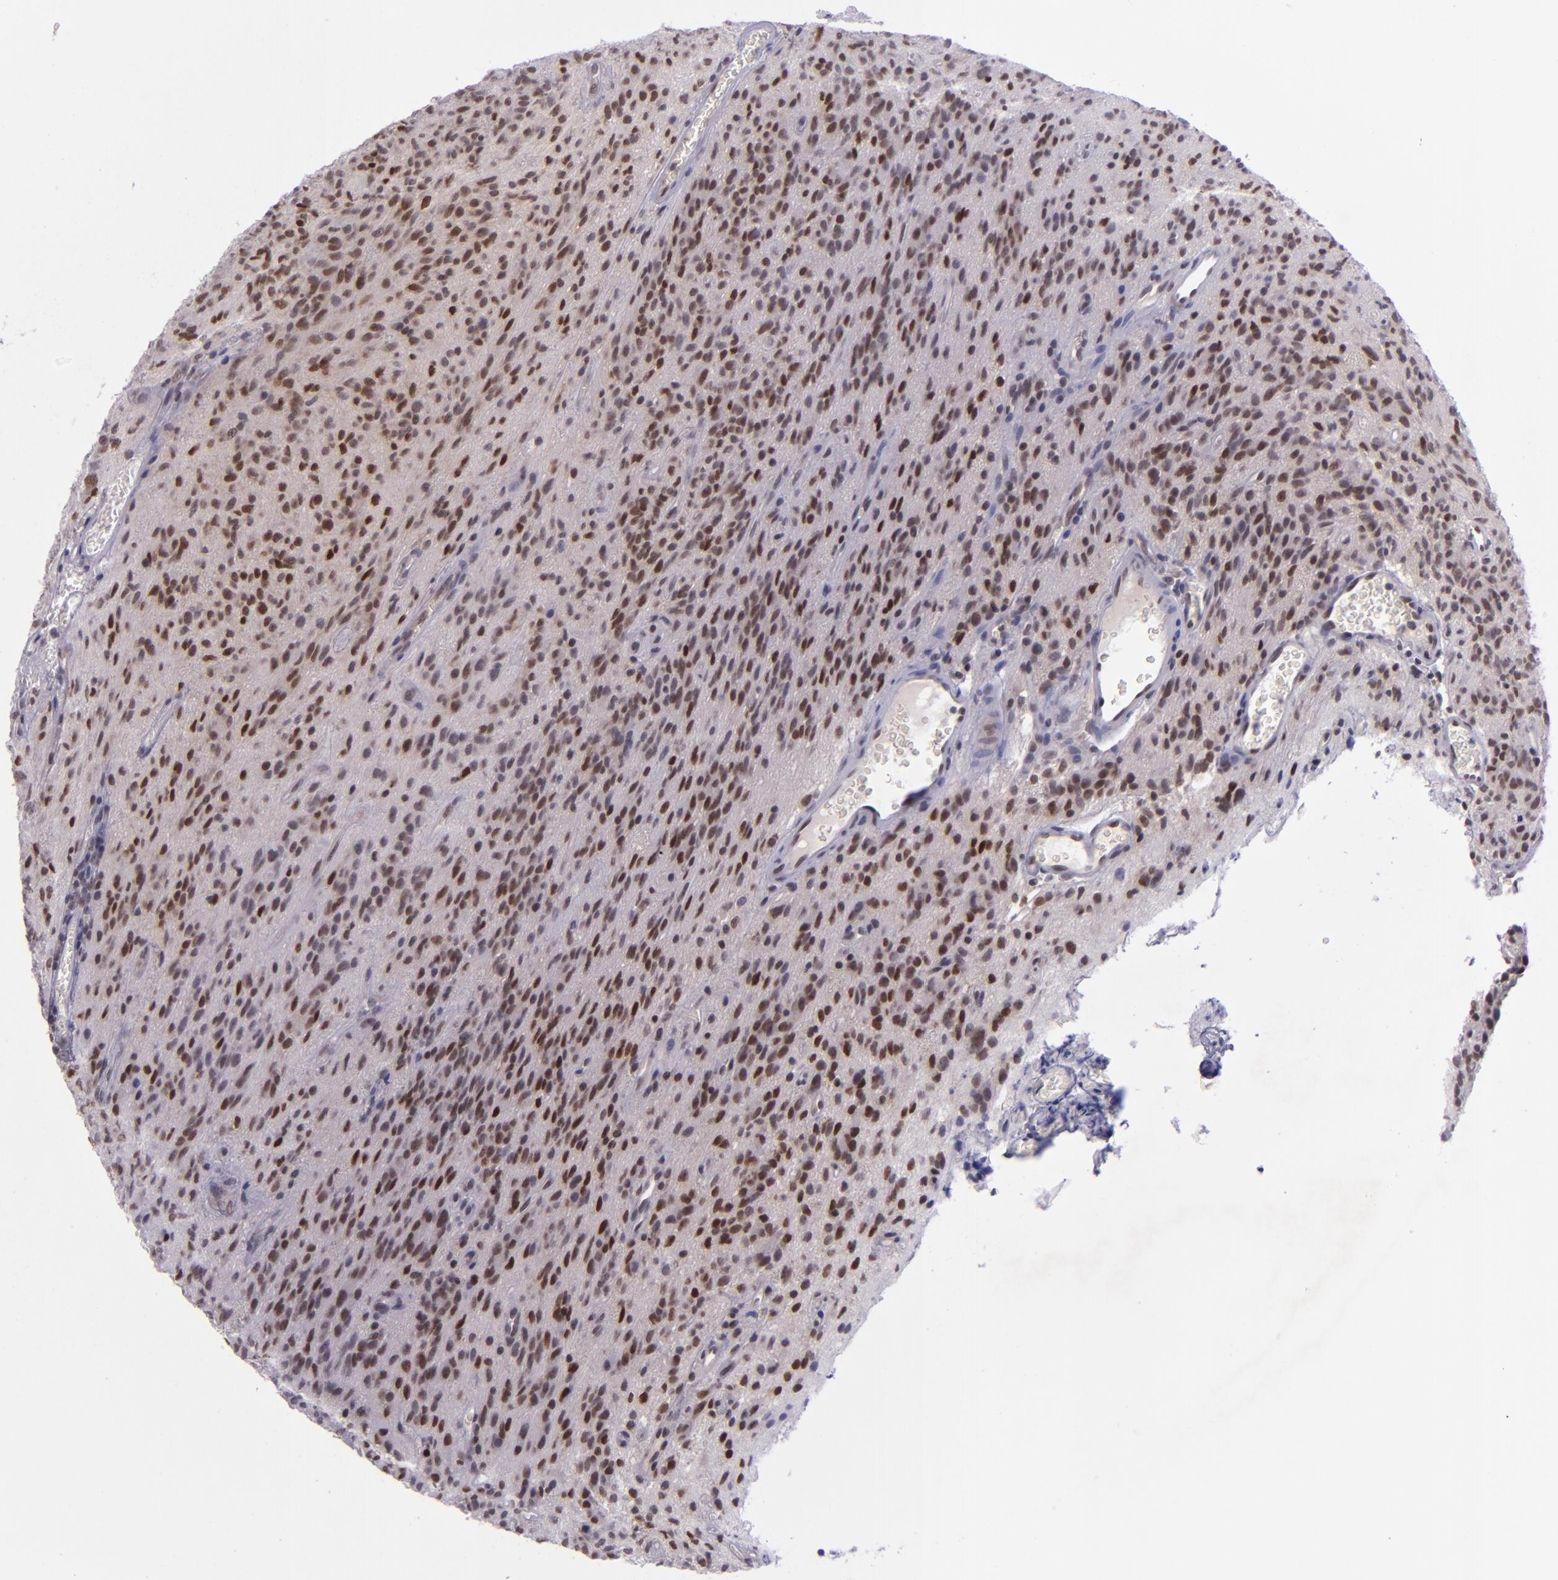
{"staining": {"intensity": "moderate", "quantity": "25%-75%", "location": "nuclear"}, "tissue": "glioma", "cell_type": "Tumor cells", "image_type": "cancer", "snomed": [{"axis": "morphology", "description": "Glioma, malignant, Low grade"}, {"axis": "topography", "description": "Brain"}], "caption": "Malignant glioma (low-grade) tissue reveals moderate nuclear positivity in approximately 25%-75% of tumor cells", "gene": "BAG1", "patient": {"sex": "female", "age": 15}}